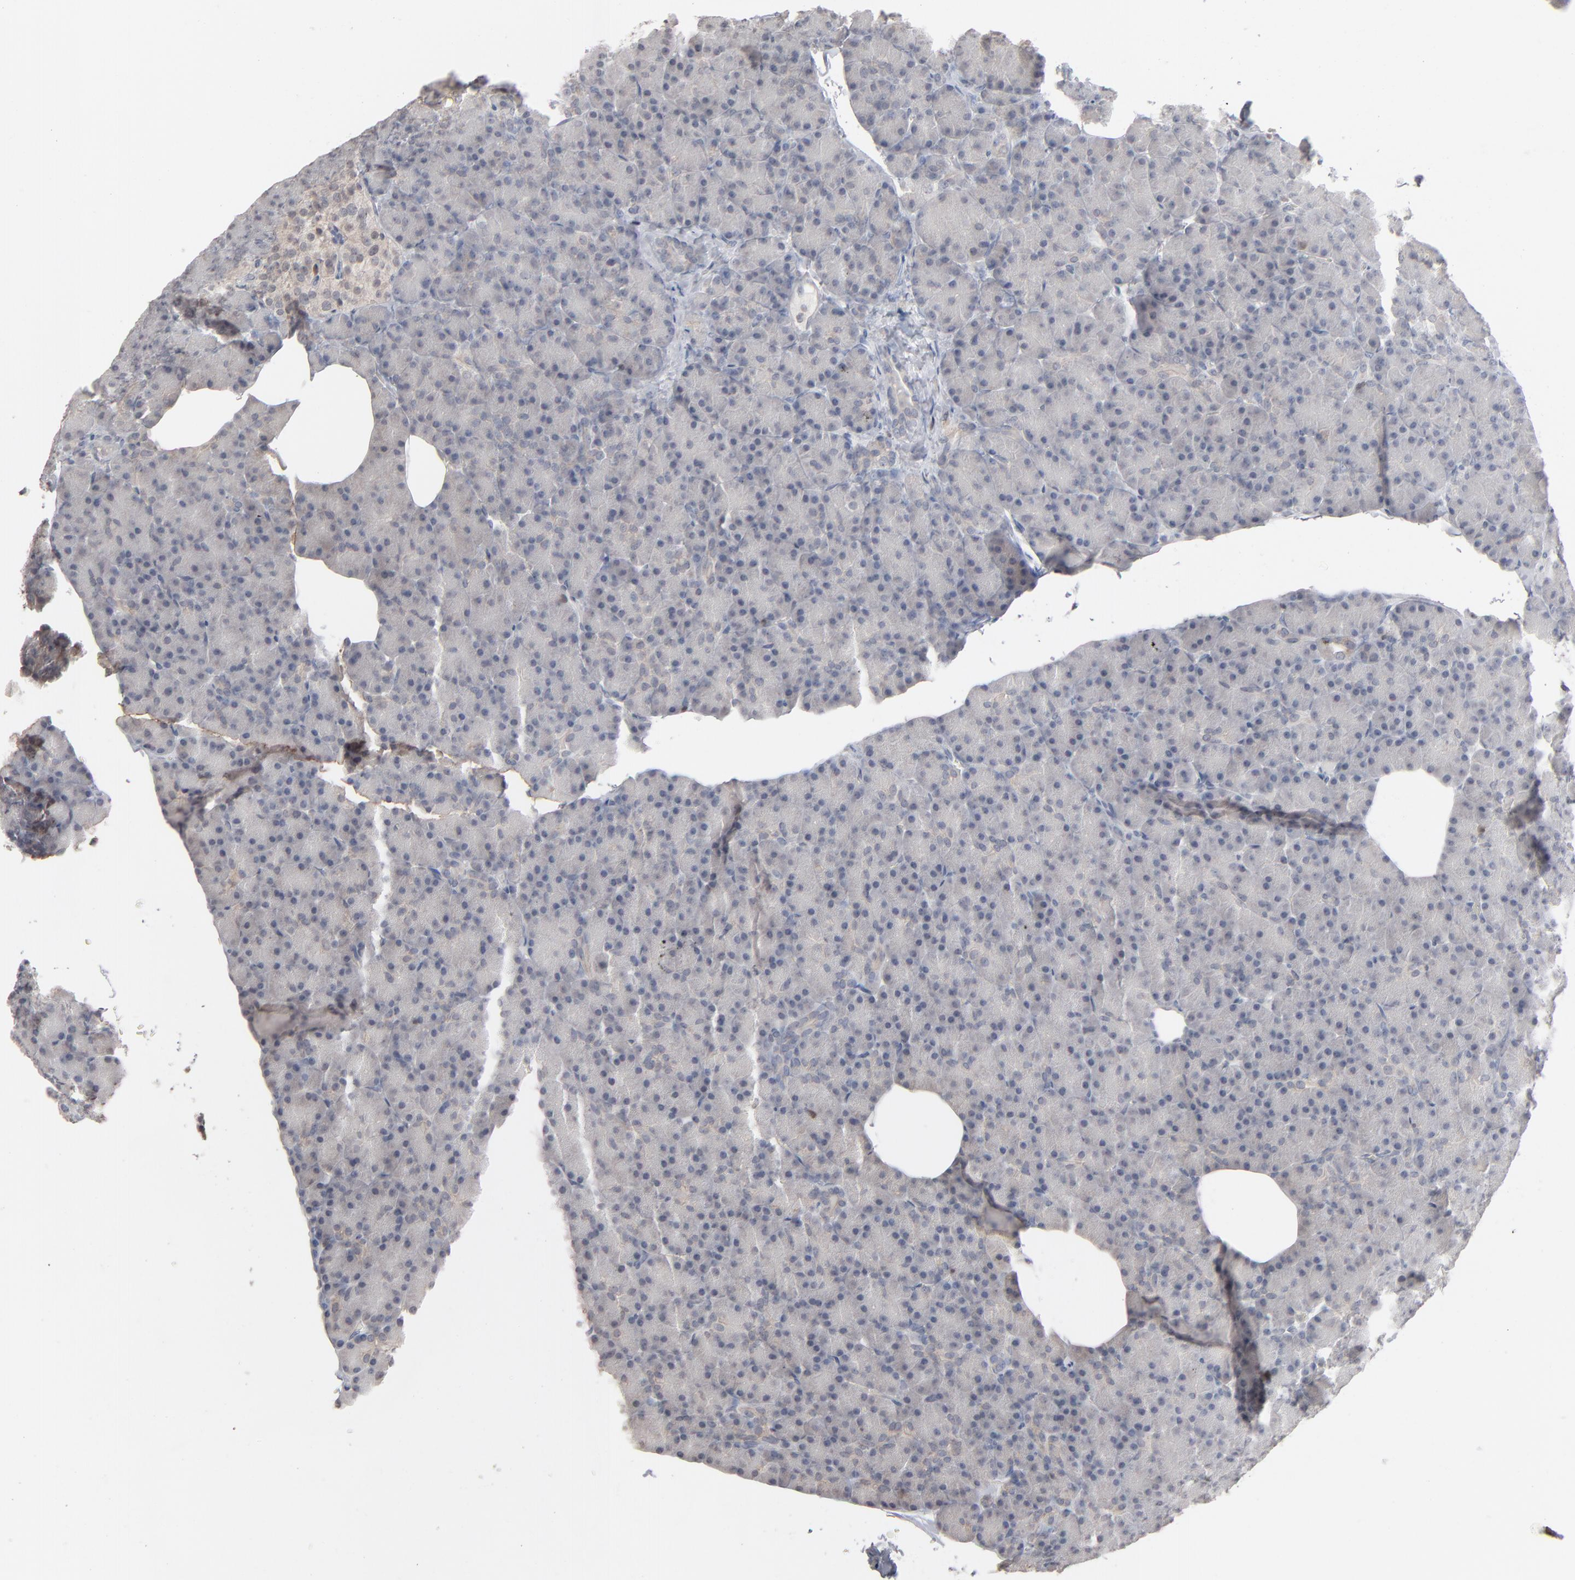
{"staining": {"intensity": "negative", "quantity": "none", "location": "none"}, "tissue": "pancreas", "cell_type": "Exocrine glandular cells", "image_type": "normal", "snomed": [{"axis": "morphology", "description": "Normal tissue, NOS"}, {"axis": "topography", "description": "Pancreas"}], "caption": "The photomicrograph reveals no significant positivity in exocrine glandular cells of pancreas.", "gene": "STAT4", "patient": {"sex": "female", "age": 43}}